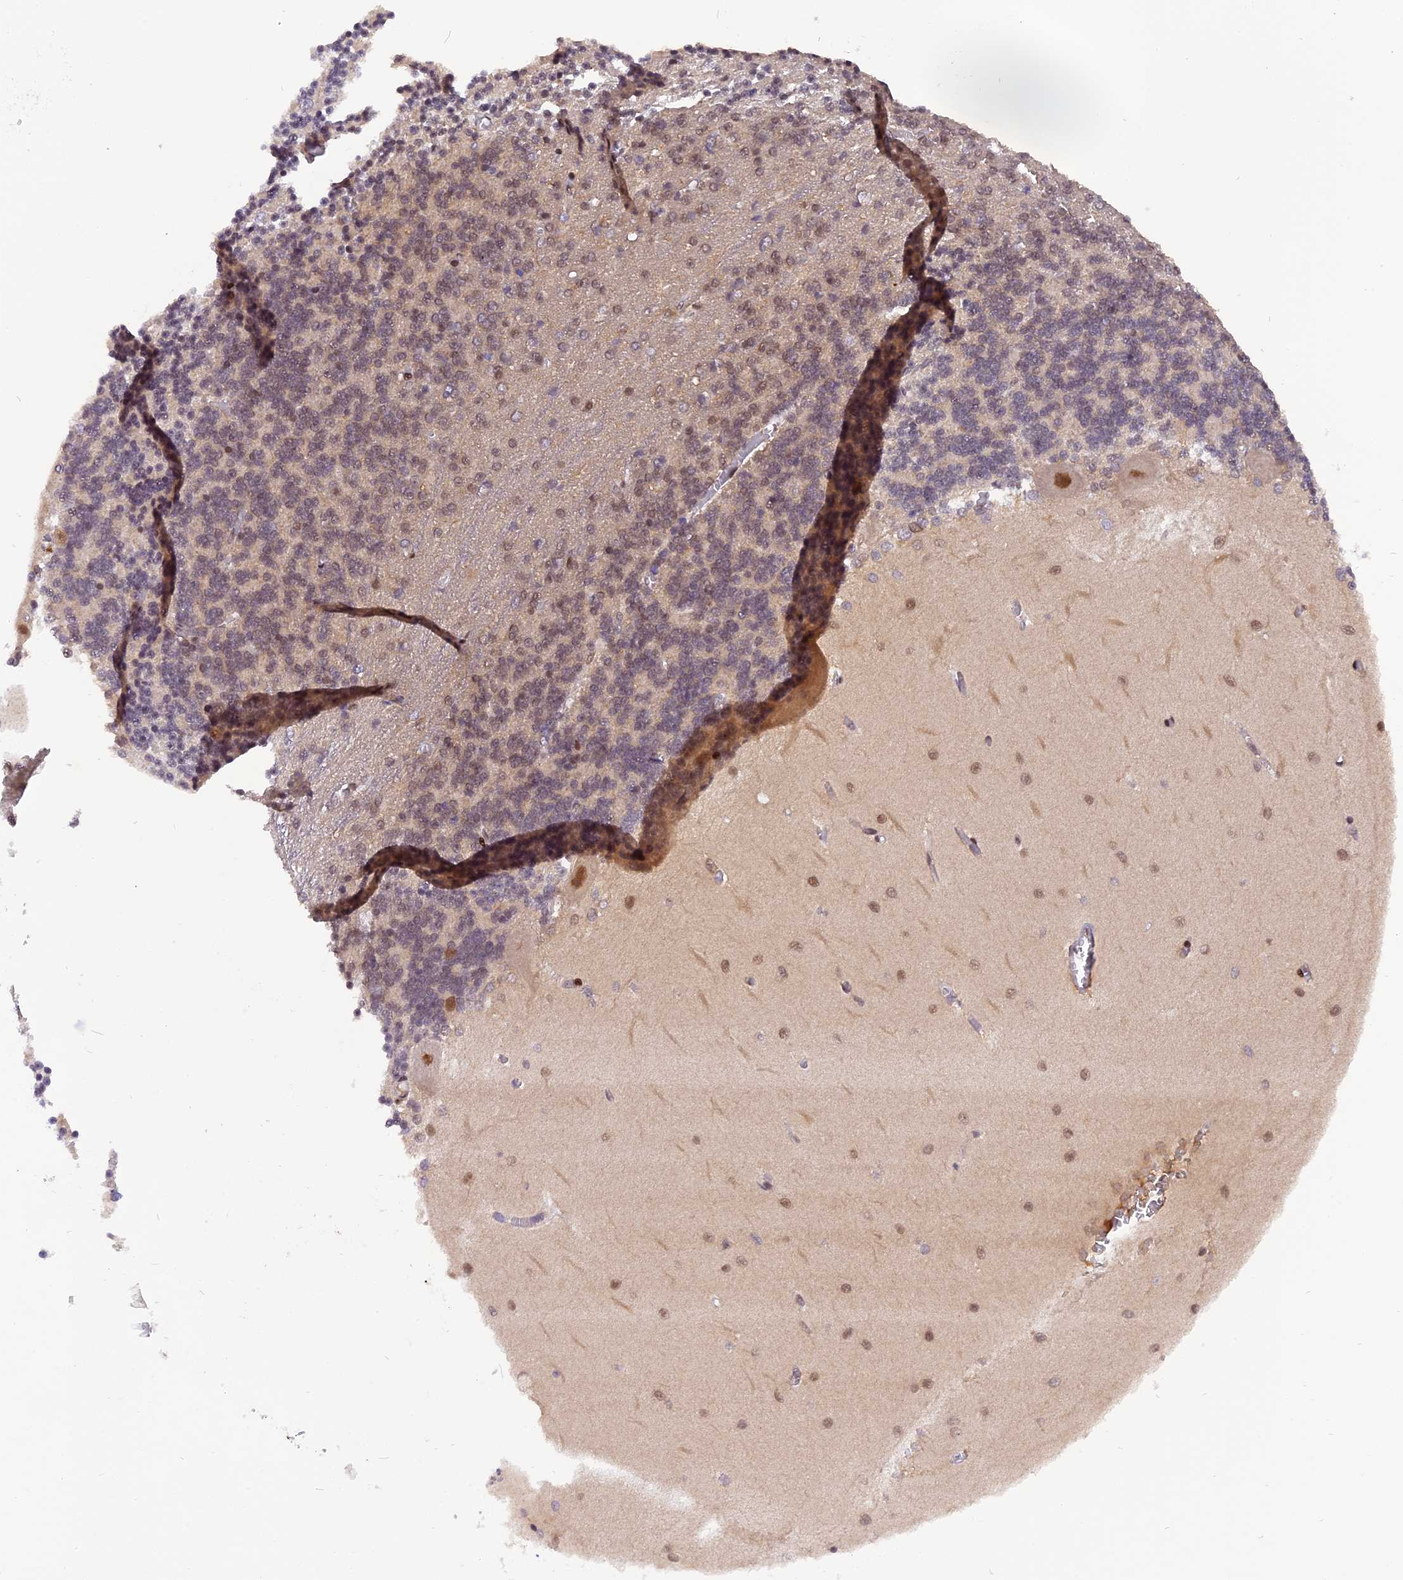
{"staining": {"intensity": "weak", "quantity": "25%-75%", "location": "nuclear"}, "tissue": "cerebellum", "cell_type": "Cells in granular layer", "image_type": "normal", "snomed": [{"axis": "morphology", "description": "Normal tissue, NOS"}, {"axis": "topography", "description": "Cerebellum"}], "caption": "Immunohistochemical staining of unremarkable cerebellum displays low levels of weak nuclear expression in approximately 25%-75% of cells in granular layer.", "gene": "RABGGTA", "patient": {"sex": "male", "age": 37}}